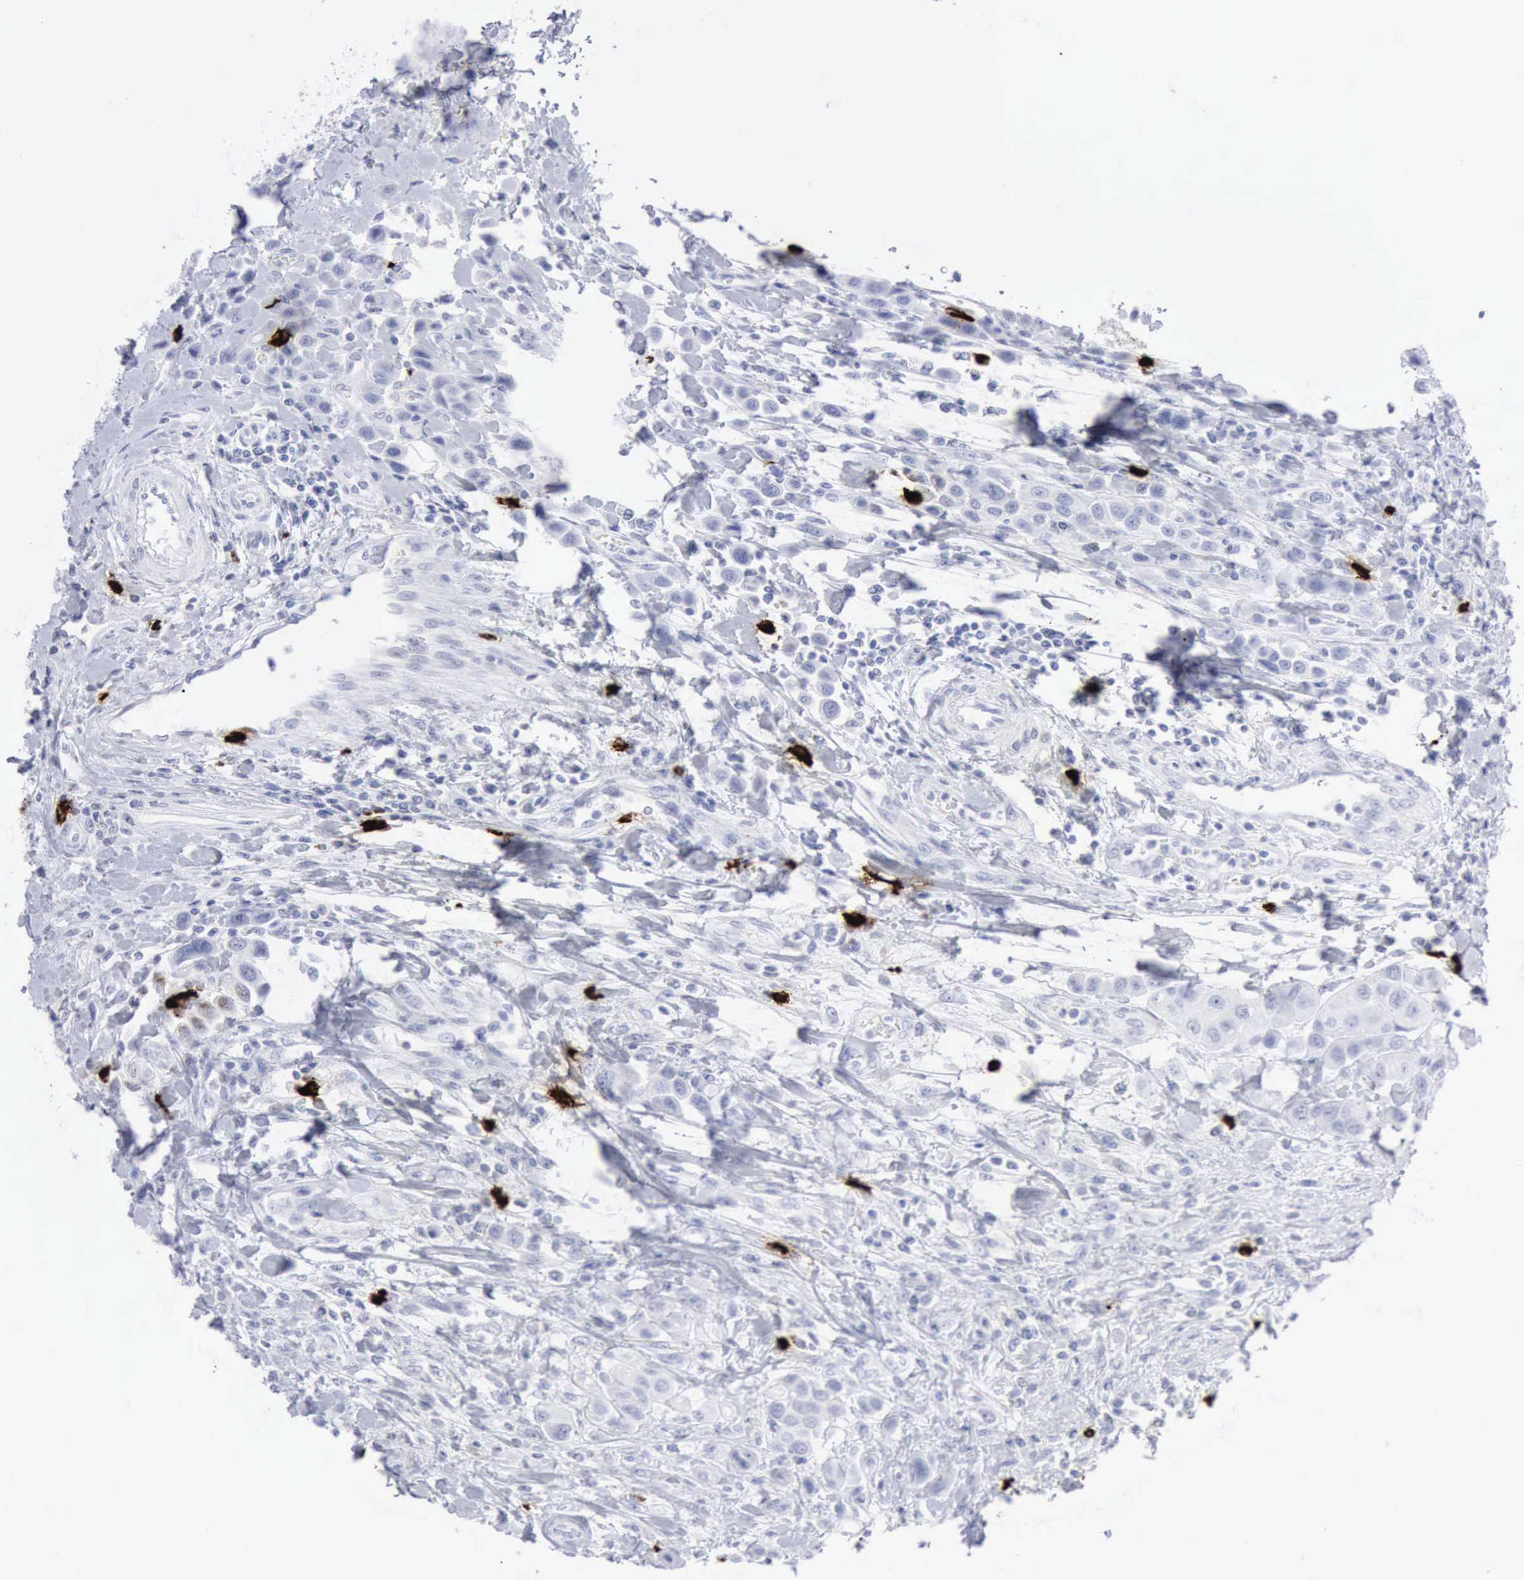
{"staining": {"intensity": "negative", "quantity": "none", "location": "none"}, "tissue": "urothelial cancer", "cell_type": "Tumor cells", "image_type": "cancer", "snomed": [{"axis": "morphology", "description": "Urothelial carcinoma, High grade"}, {"axis": "topography", "description": "Urinary bladder"}], "caption": "Human urothelial cancer stained for a protein using immunohistochemistry reveals no staining in tumor cells.", "gene": "CMA1", "patient": {"sex": "male", "age": 50}}